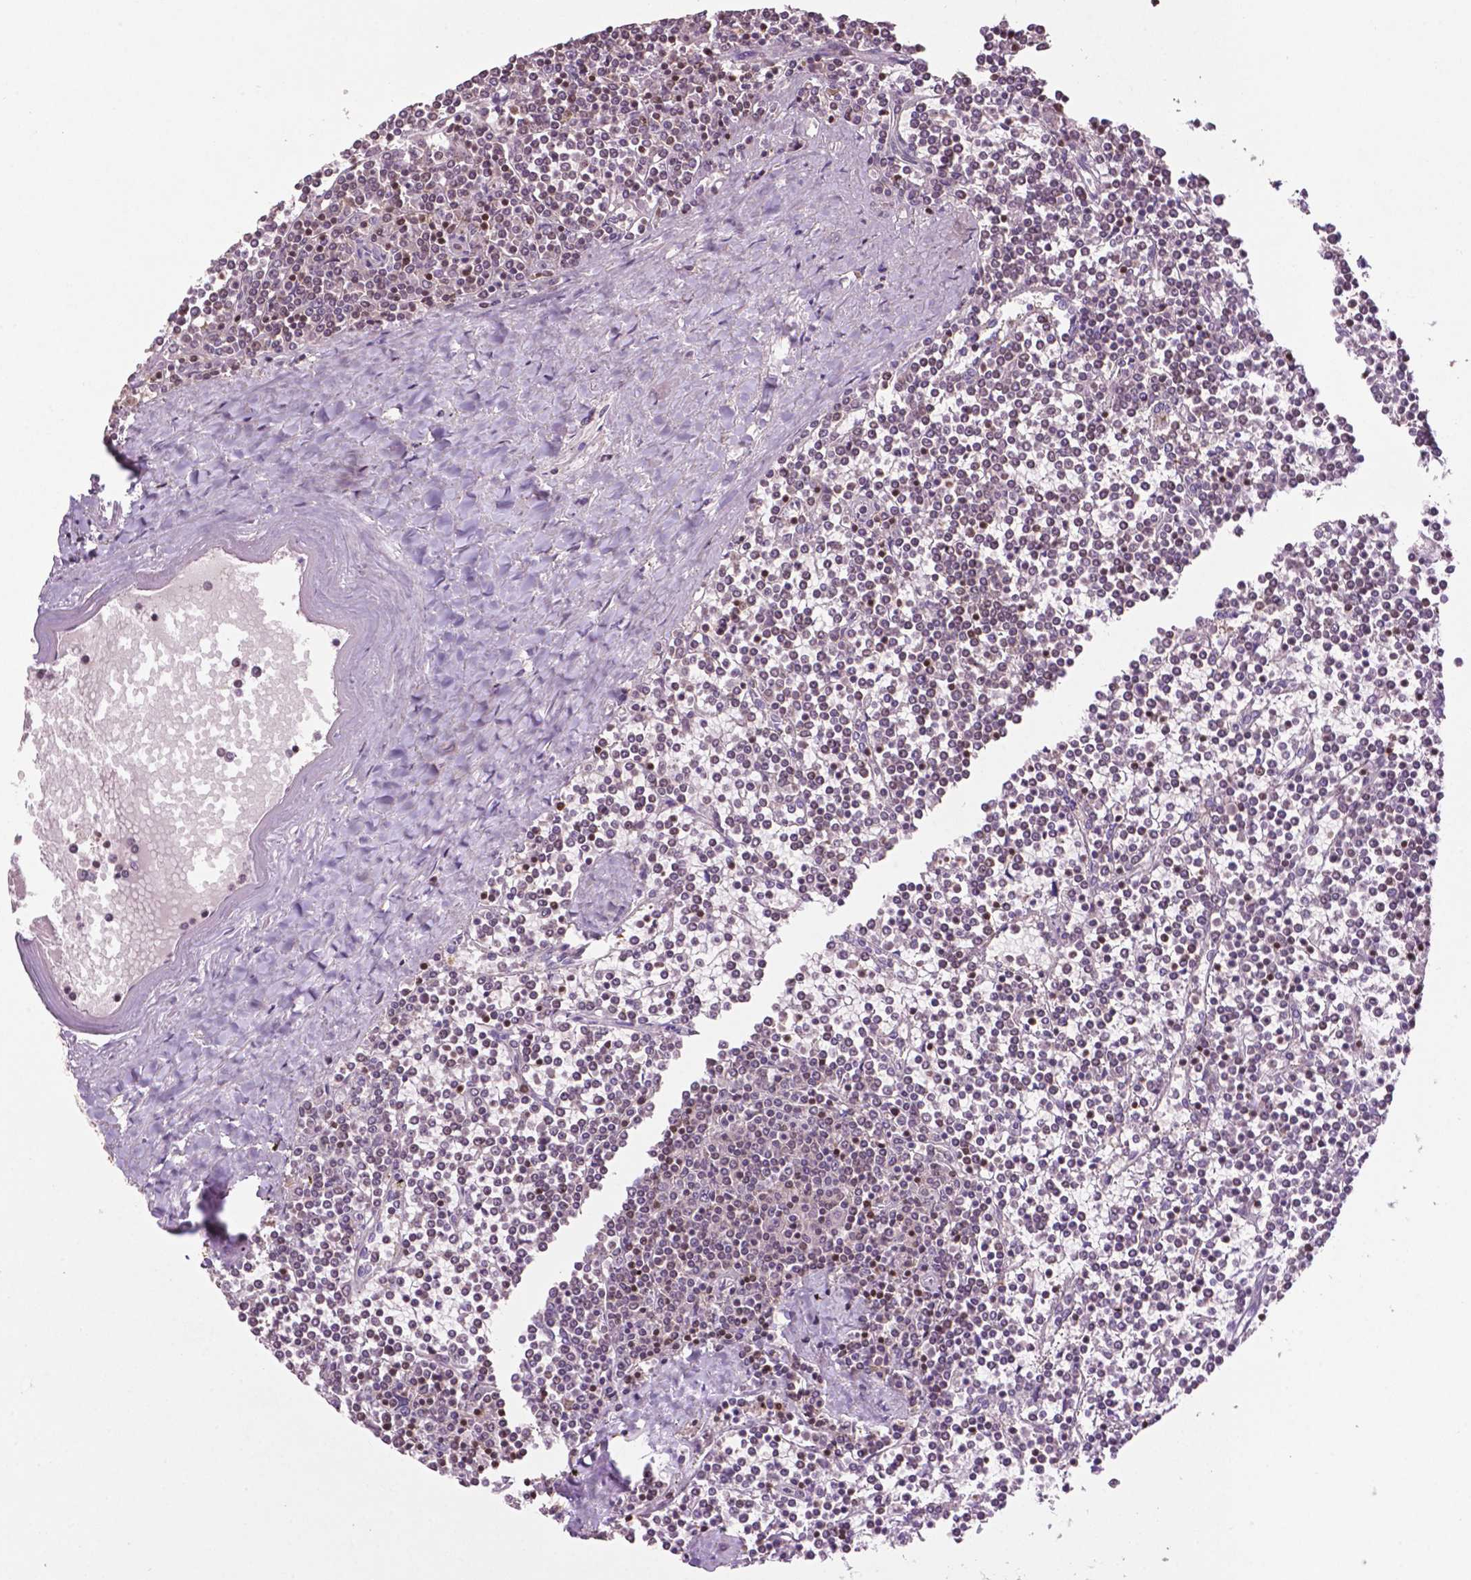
{"staining": {"intensity": "moderate", "quantity": "25%-75%", "location": "nuclear"}, "tissue": "lymphoma", "cell_type": "Tumor cells", "image_type": "cancer", "snomed": [{"axis": "morphology", "description": "Malignant lymphoma, non-Hodgkin's type, Low grade"}, {"axis": "topography", "description": "Spleen"}], "caption": "Tumor cells demonstrate moderate nuclear staining in about 25%-75% of cells in lymphoma. (Stains: DAB in brown, nuclei in blue, Microscopy: brightfield microscopy at high magnification).", "gene": "TBC1D10C", "patient": {"sex": "female", "age": 19}}